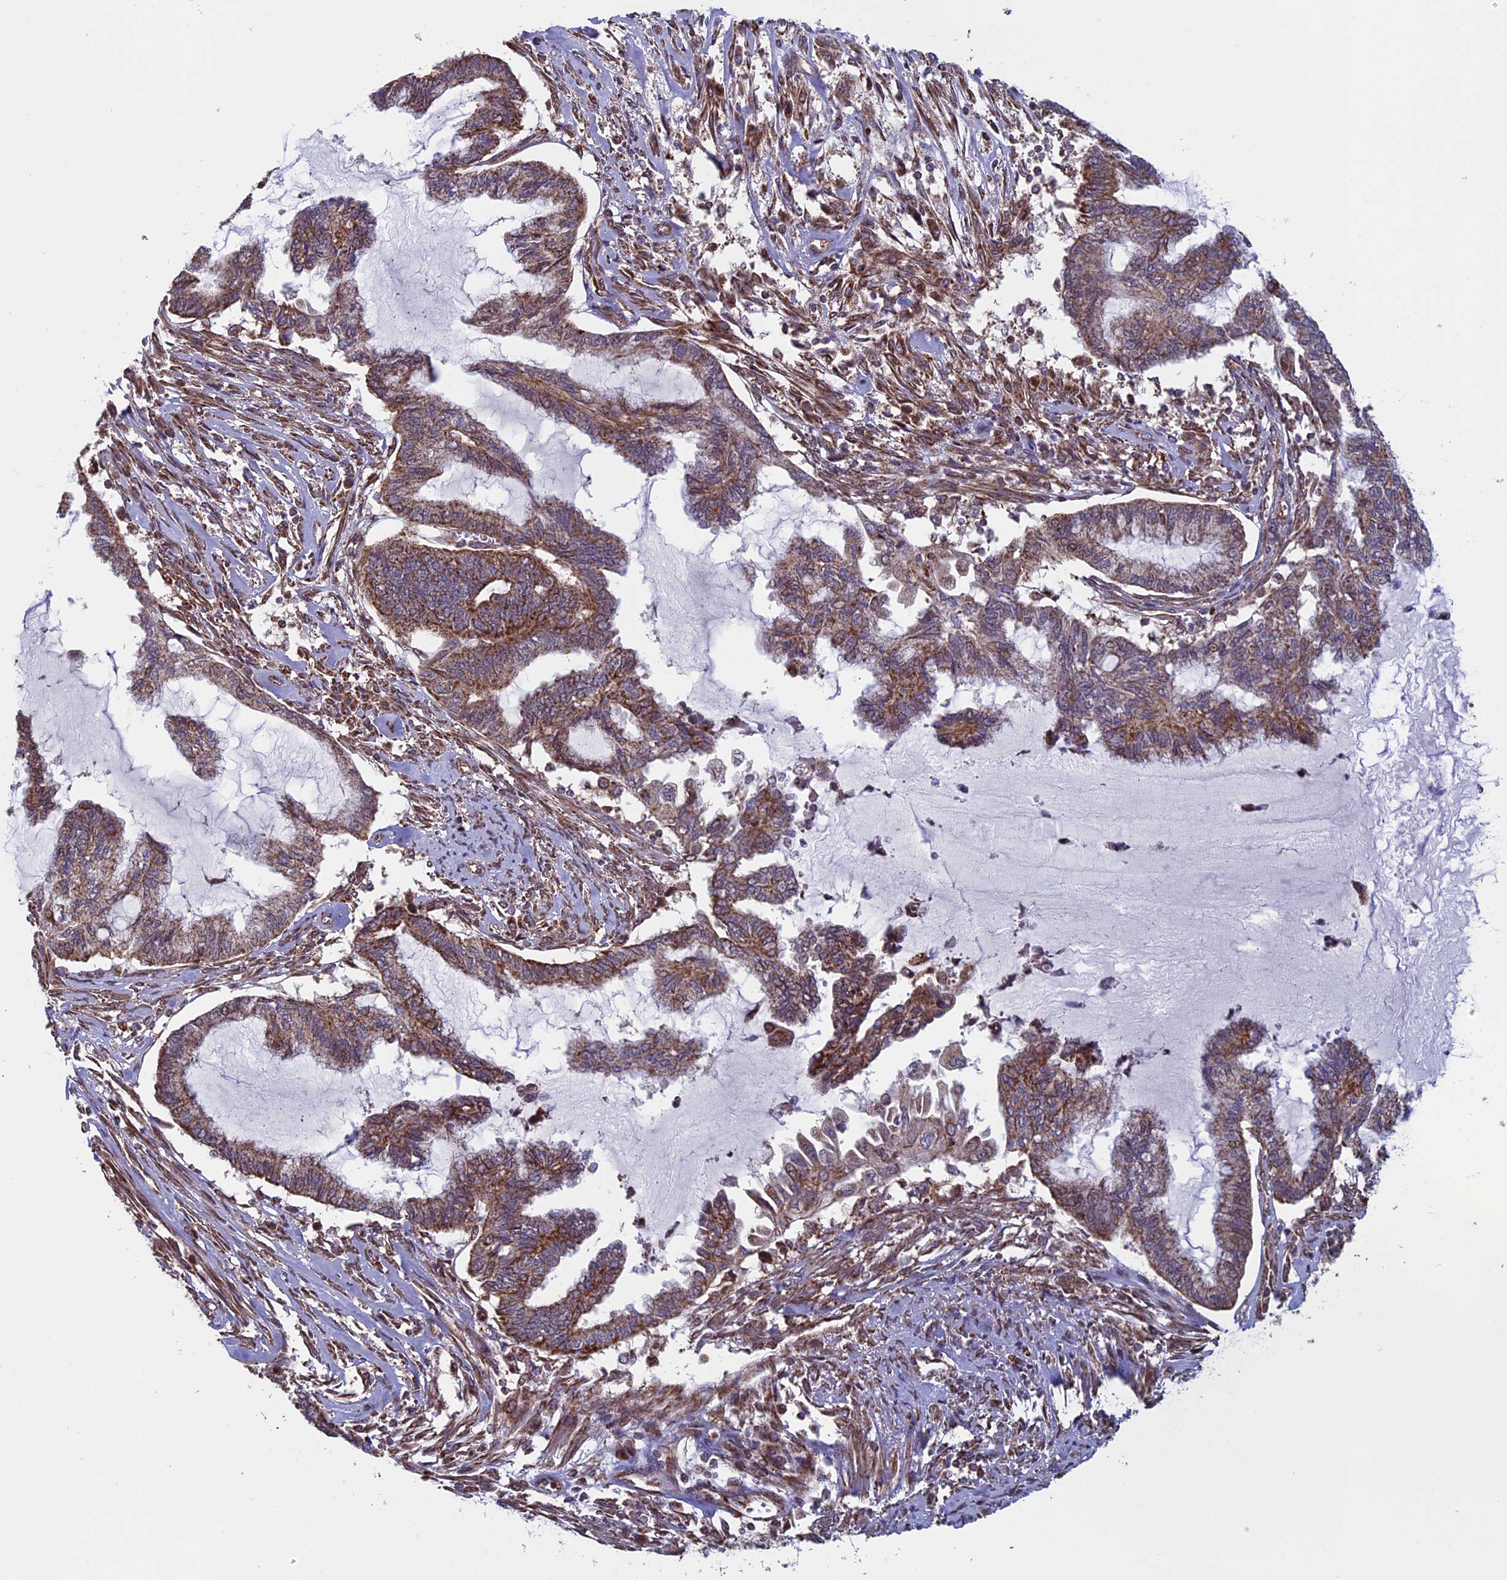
{"staining": {"intensity": "moderate", "quantity": ">75%", "location": "cytoplasmic/membranous"}, "tissue": "endometrial cancer", "cell_type": "Tumor cells", "image_type": "cancer", "snomed": [{"axis": "morphology", "description": "Adenocarcinoma, NOS"}, {"axis": "topography", "description": "Endometrium"}], "caption": "IHC (DAB) staining of human endometrial cancer (adenocarcinoma) shows moderate cytoplasmic/membranous protein positivity in approximately >75% of tumor cells. The protein is stained brown, and the nuclei are stained in blue (DAB (3,3'-diaminobenzidine) IHC with brightfield microscopy, high magnification).", "gene": "CCDC8", "patient": {"sex": "female", "age": 86}}